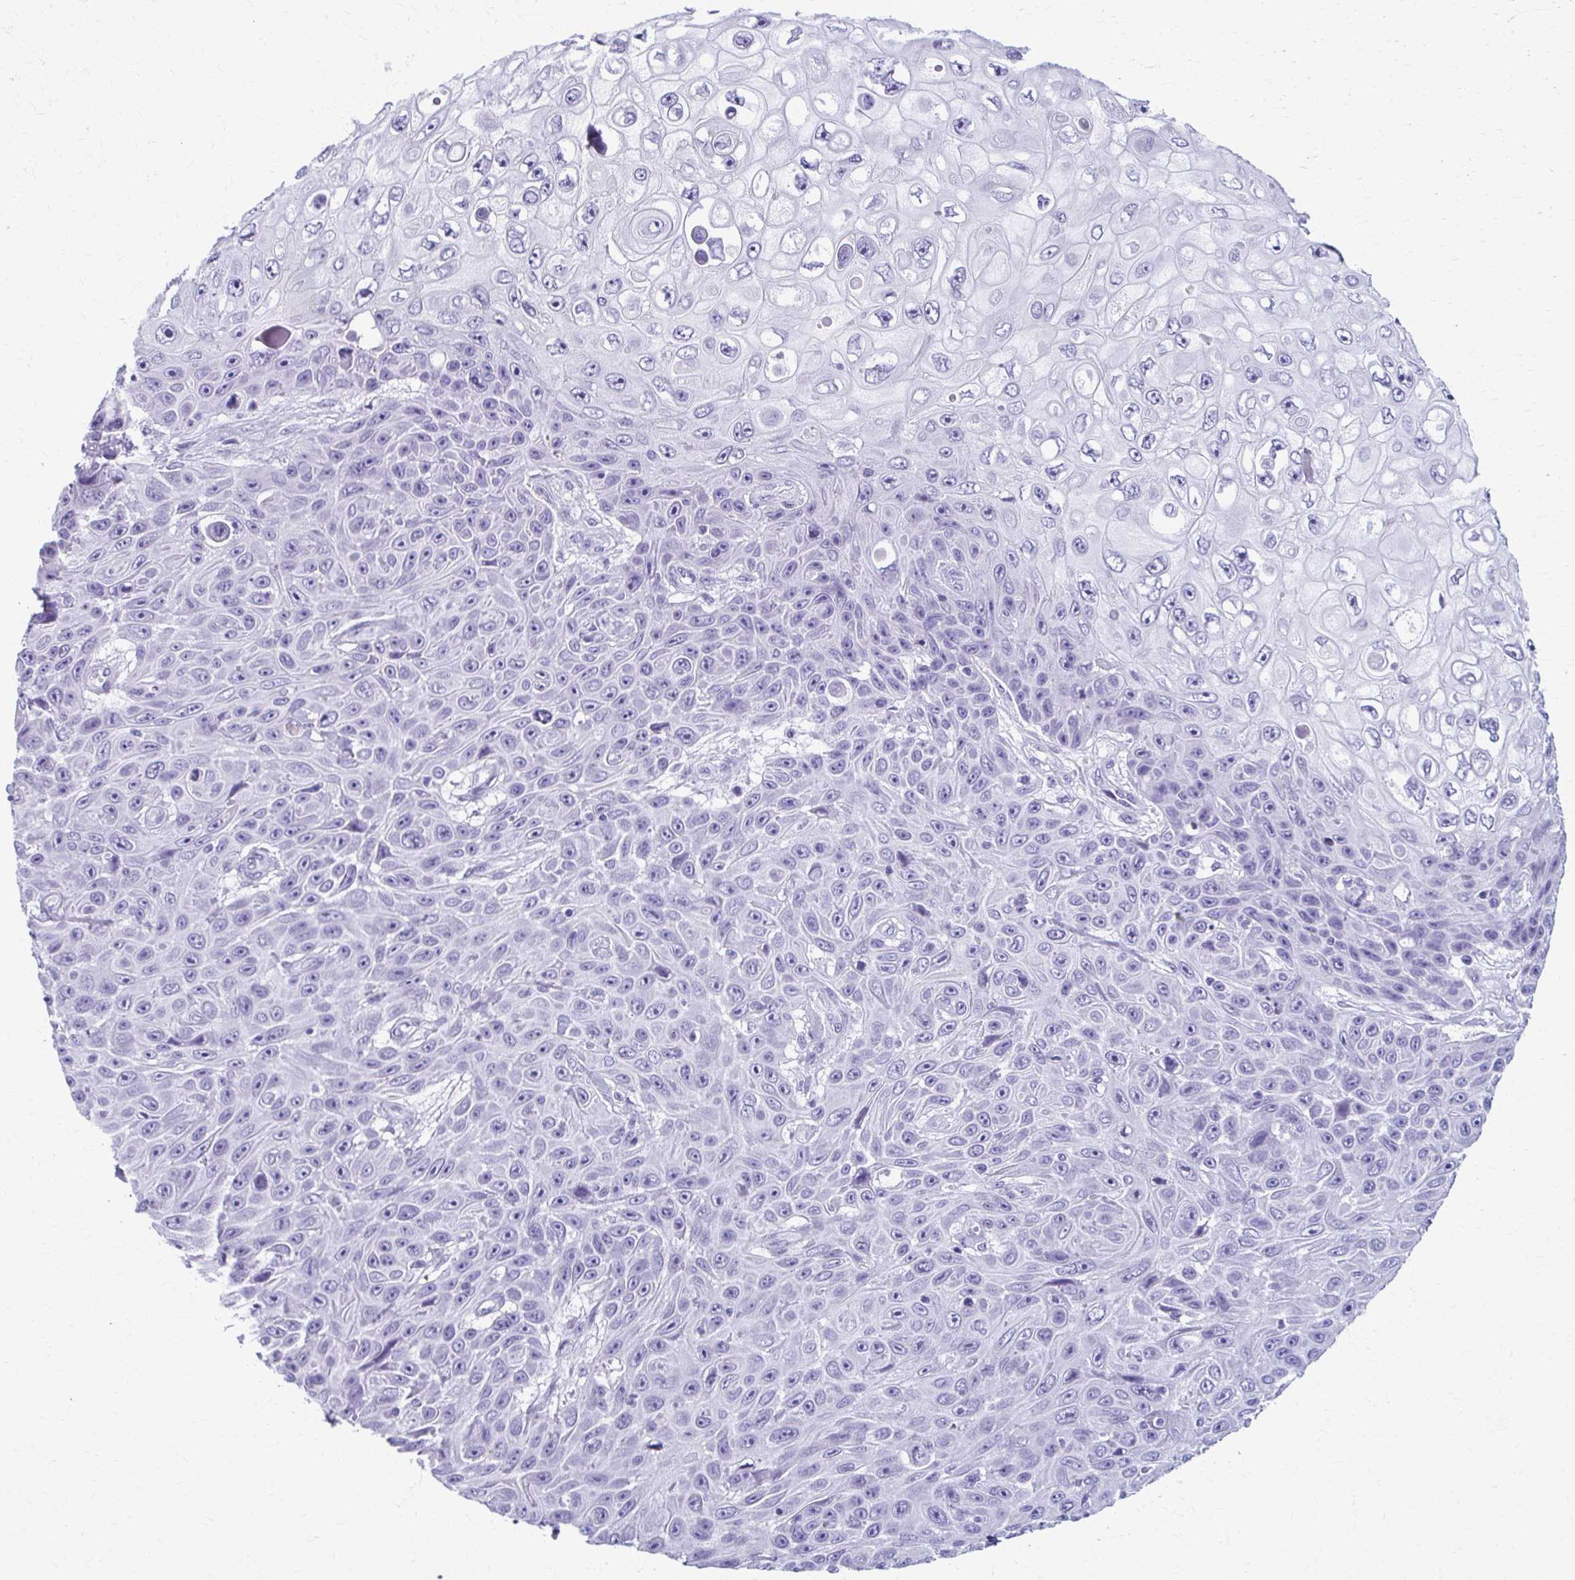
{"staining": {"intensity": "negative", "quantity": "none", "location": "none"}, "tissue": "skin cancer", "cell_type": "Tumor cells", "image_type": "cancer", "snomed": [{"axis": "morphology", "description": "Squamous cell carcinoma, NOS"}, {"axis": "topography", "description": "Skin"}], "caption": "Skin cancer (squamous cell carcinoma) was stained to show a protein in brown. There is no significant expression in tumor cells.", "gene": "MPLKIP", "patient": {"sex": "male", "age": 82}}